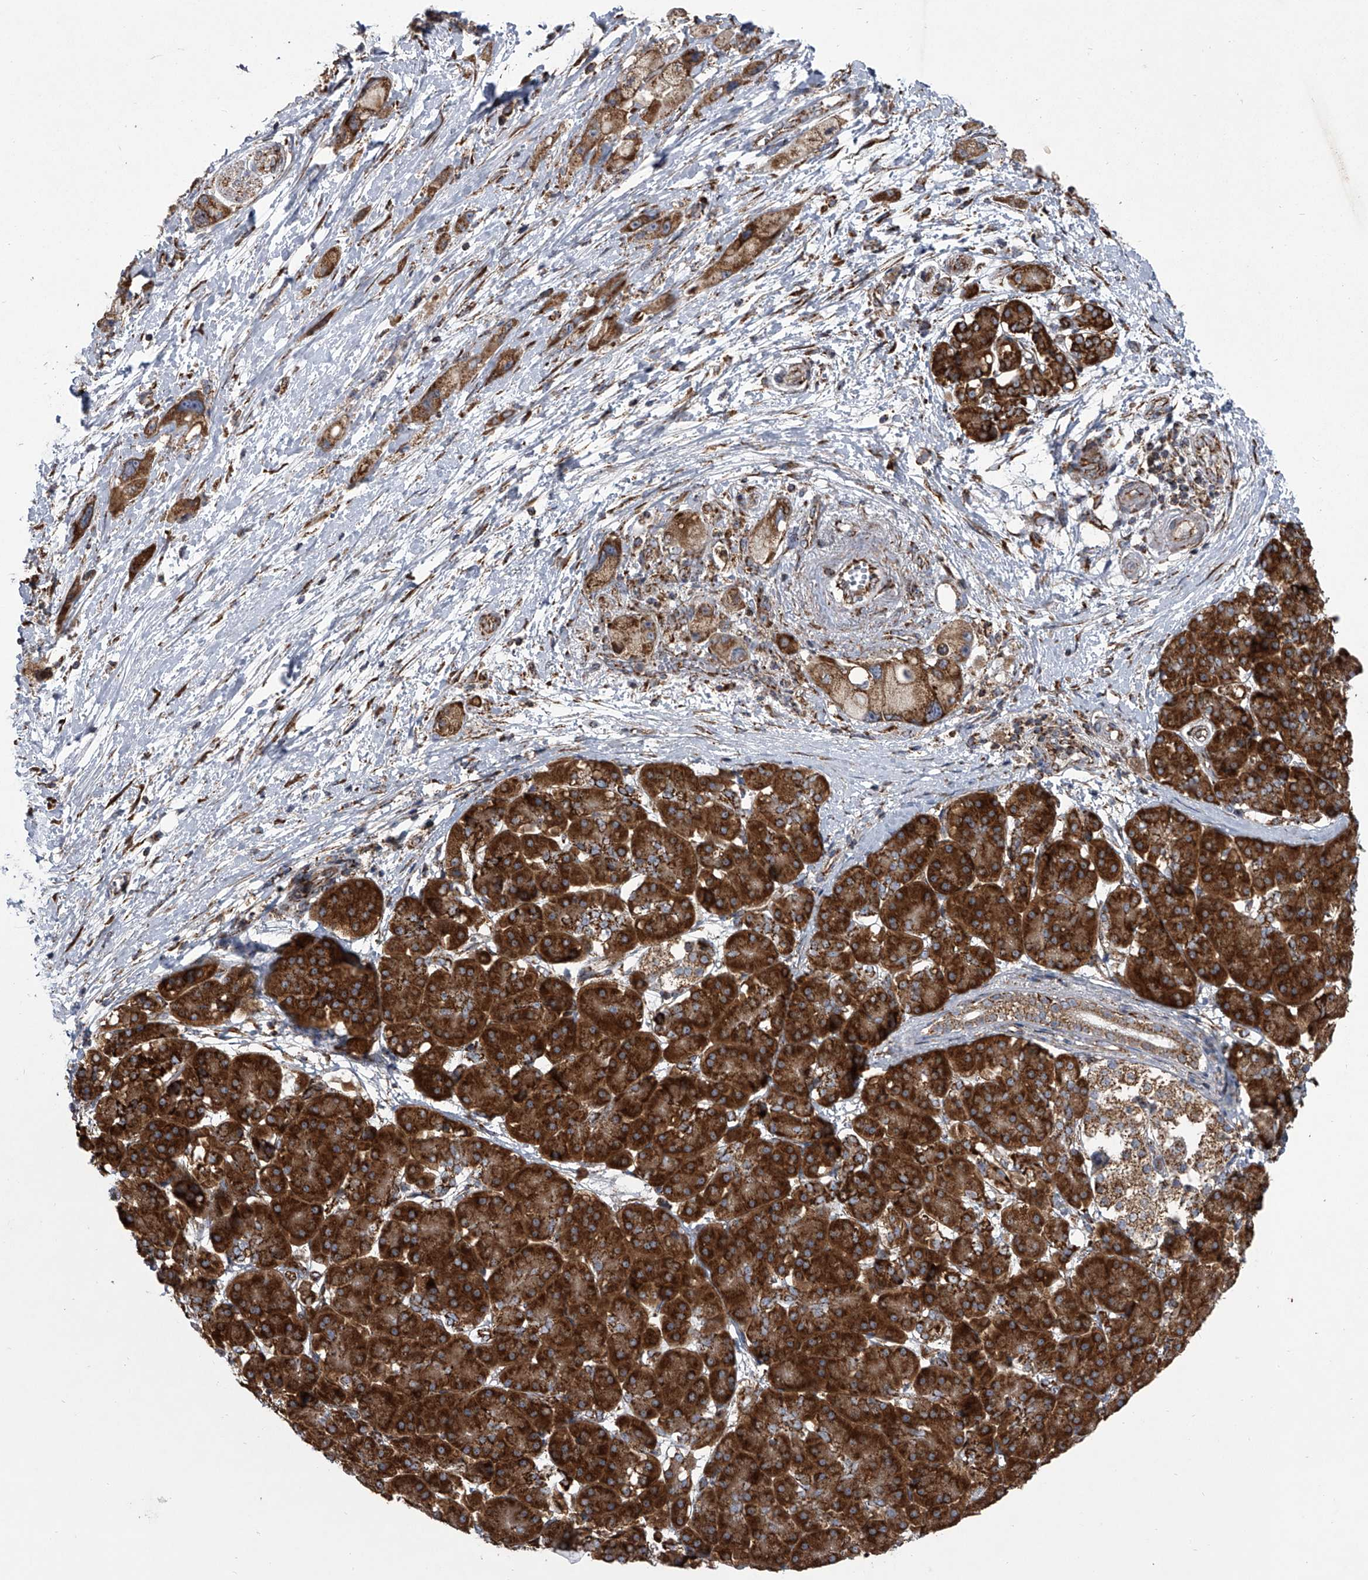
{"staining": {"intensity": "moderate", "quantity": ">75%", "location": "cytoplasmic/membranous"}, "tissue": "pancreatic cancer", "cell_type": "Tumor cells", "image_type": "cancer", "snomed": [{"axis": "morphology", "description": "Normal tissue, NOS"}, {"axis": "morphology", "description": "Adenocarcinoma, NOS"}, {"axis": "topography", "description": "Pancreas"}], "caption": "Tumor cells exhibit medium levels of moderate cytoplasmic/membranous expression in about >75% of cells in pancreatic cancer (adenocarcinoma).", "gene": "ZC3H15", "patient": {"sex": "female", "age": 68}}